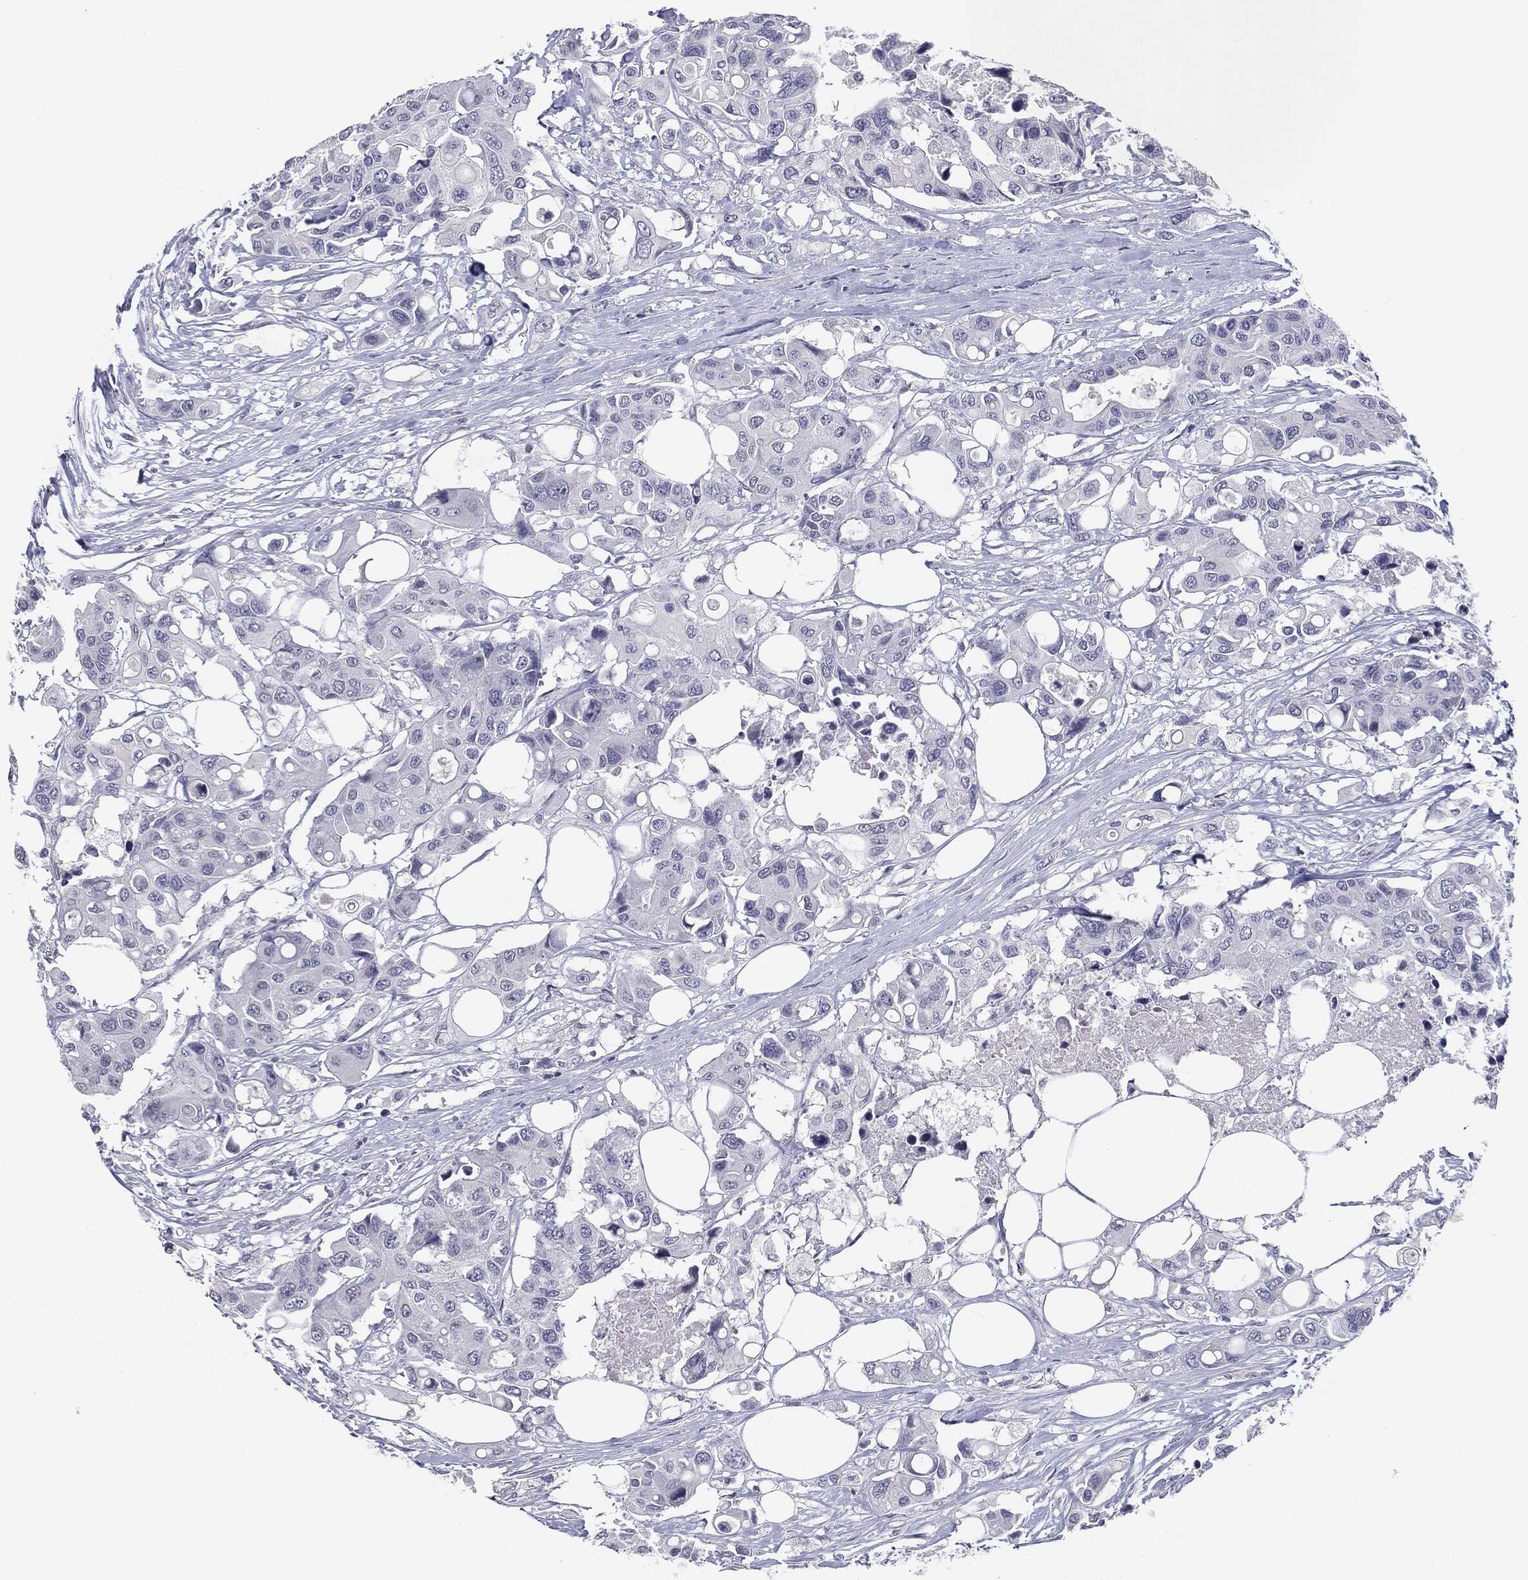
{"staining": {"intensity": "negative", "quantity": "none", "location": "none"}, "tissue": "colorectal cancer", "cell_type": "Tumor cells", "image_type": "cancer", "snomed": [{"axis": "morphology", "description": "Adenocarcinoma, NOS"}, {"axis": "topography", "description": "Colon"}], "caption": "The micrograph demonstrates no significant expression in tumor cells of colorectal cancer. The staining is performed using DAB (3,3'-diaminobenzidine) brown chromogen with nuclei counter-stained in using hematoxylin.", "gene": "SERPINB4", "patient": {"sex": "male", "age": 77}}